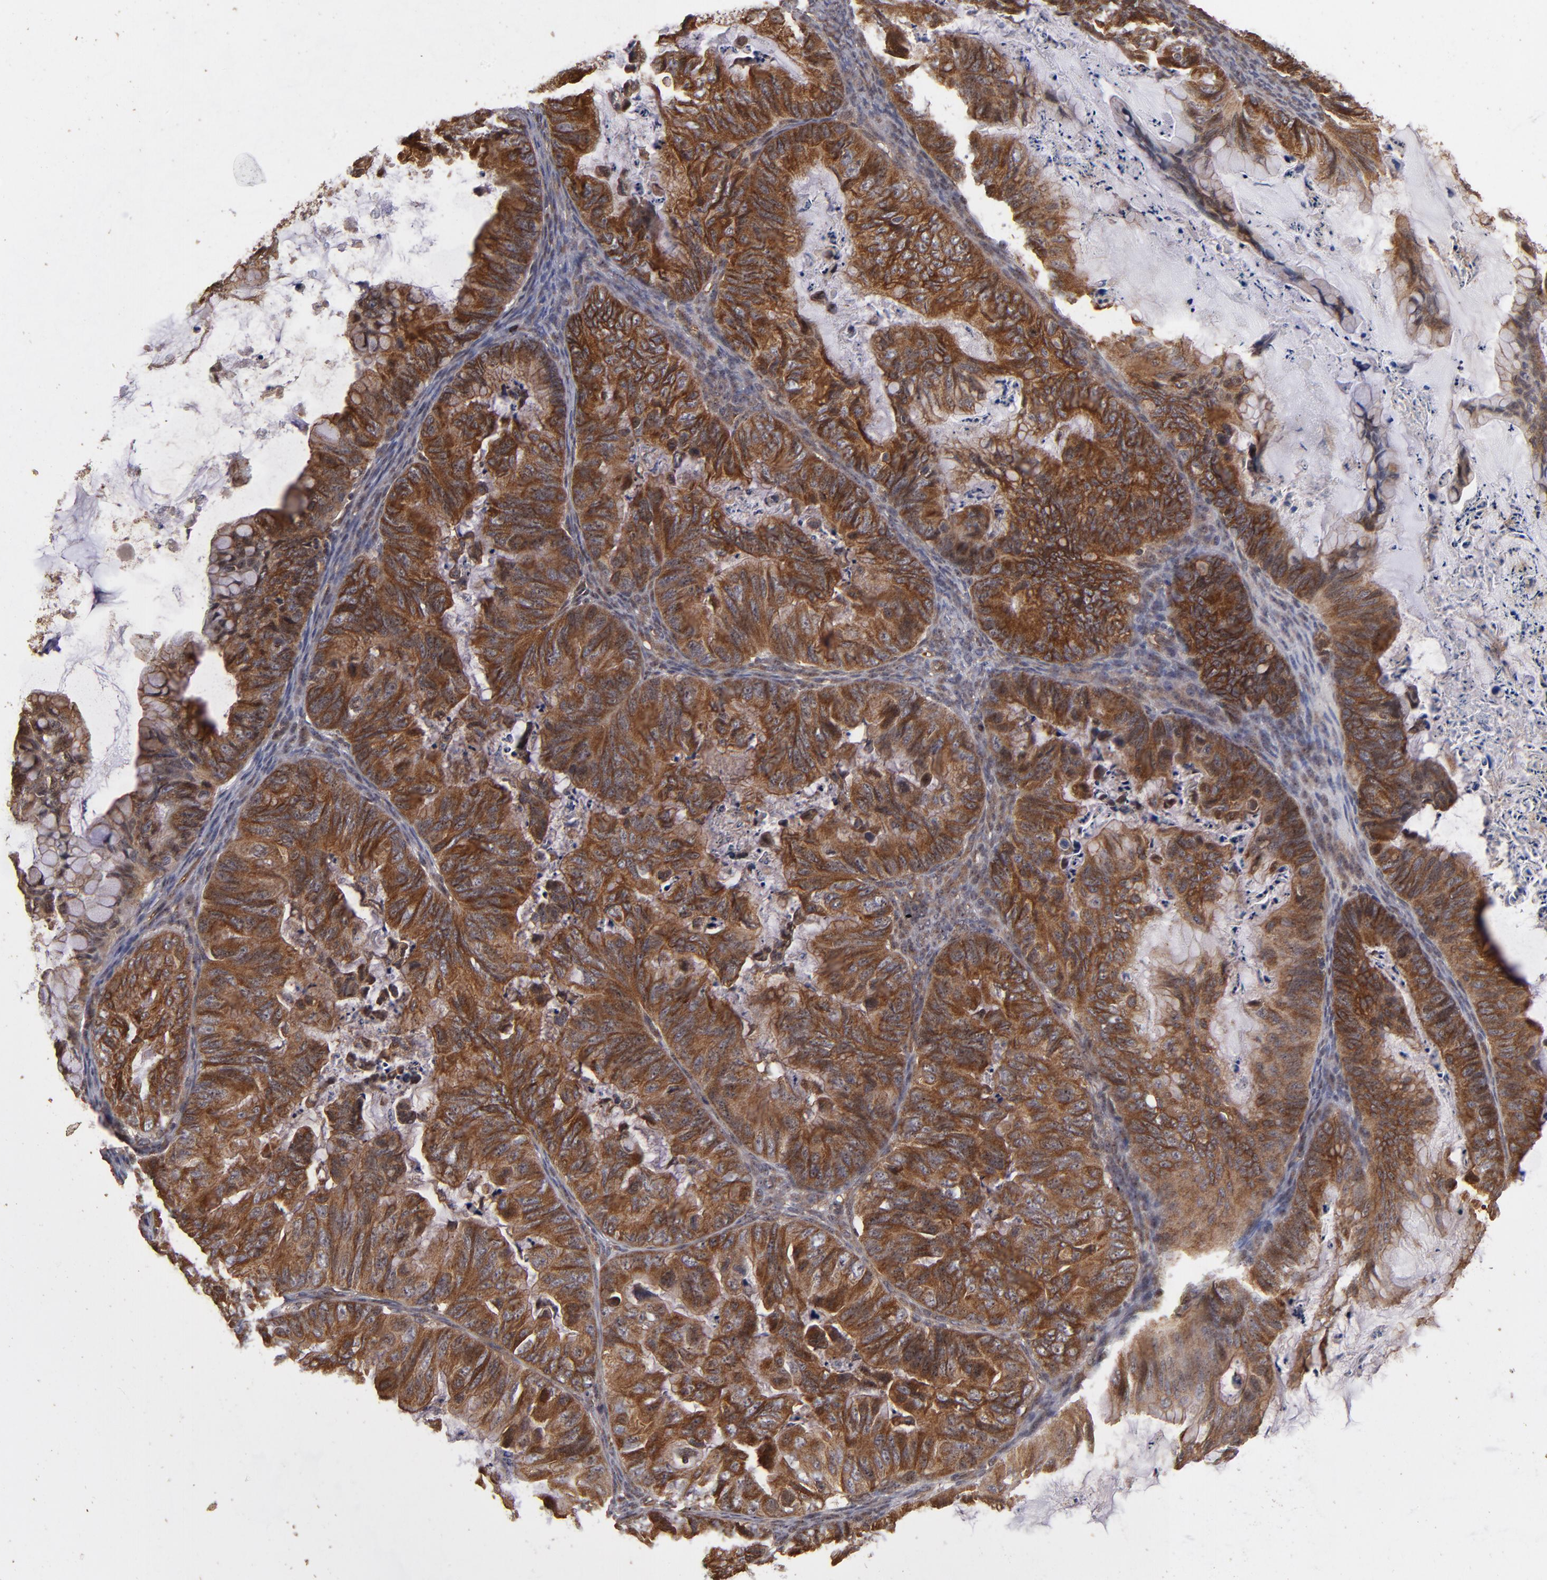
{"staining": {"intensity": "strong", "quantity": ">75%", "location": "cytoplasmic/membranous"}, "tissue": "ovarian cancer", "cell_type": "Tumor cells", "image_type": "cancer", "snomed": [{"axis": "morphology", "description": "Cystadenocarcinoma, mucinous, NOS"}, {"axis": "topography", "description": "Ovary"}], "caption": "Protein expression analysis of human ovarian mucinous cystadenocarcinoma reveals strong cytoplasmic/membranous staining in approximately >75% of tumor cells. (Brightfield microscopy of DAB IHC at high magnification).", "gene": "BDKRB1", "patient": {"sex": "female", "age": 36}}